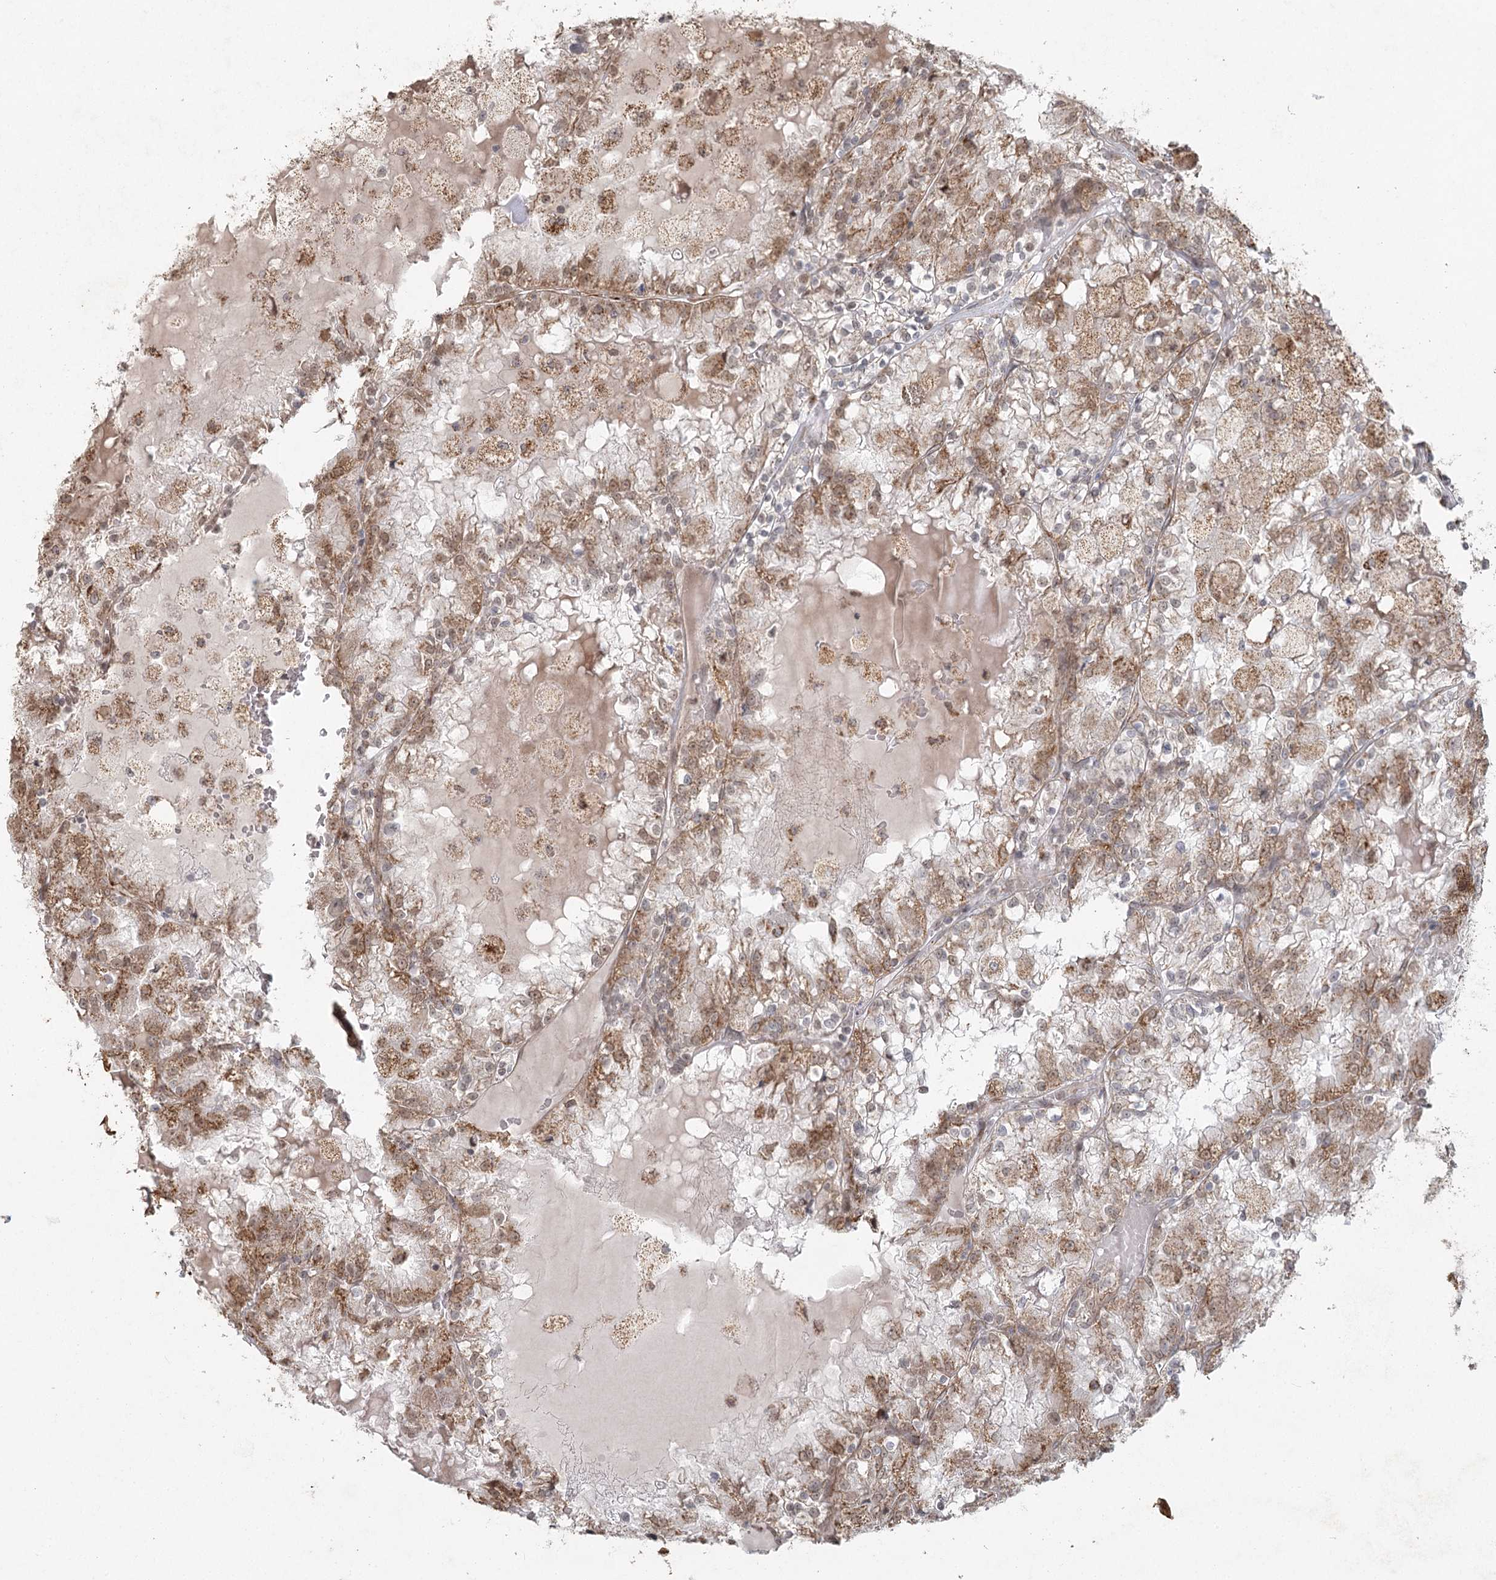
{"staining": {"intensity": "moderate", "quantity": ">75%", "location": "cytoplasmic/membranous"}, "tissue": "renal cancer", "cell_type": "Tumor cells", "image_type": "cancer", "snomed": [{"axis": "morphology", "description": "Adenocarcinoma, NOS"}, {"axis": "topography", "description": "Kidney"}], "caption": "Renal cancer was stained to show a protein in brown. There is medium levels of moderate cytoplasmic/membranous expression in approximately >75% of tumor cells.", "gene": "LACTB", "patient": {"sex": "female", "age": 56}}